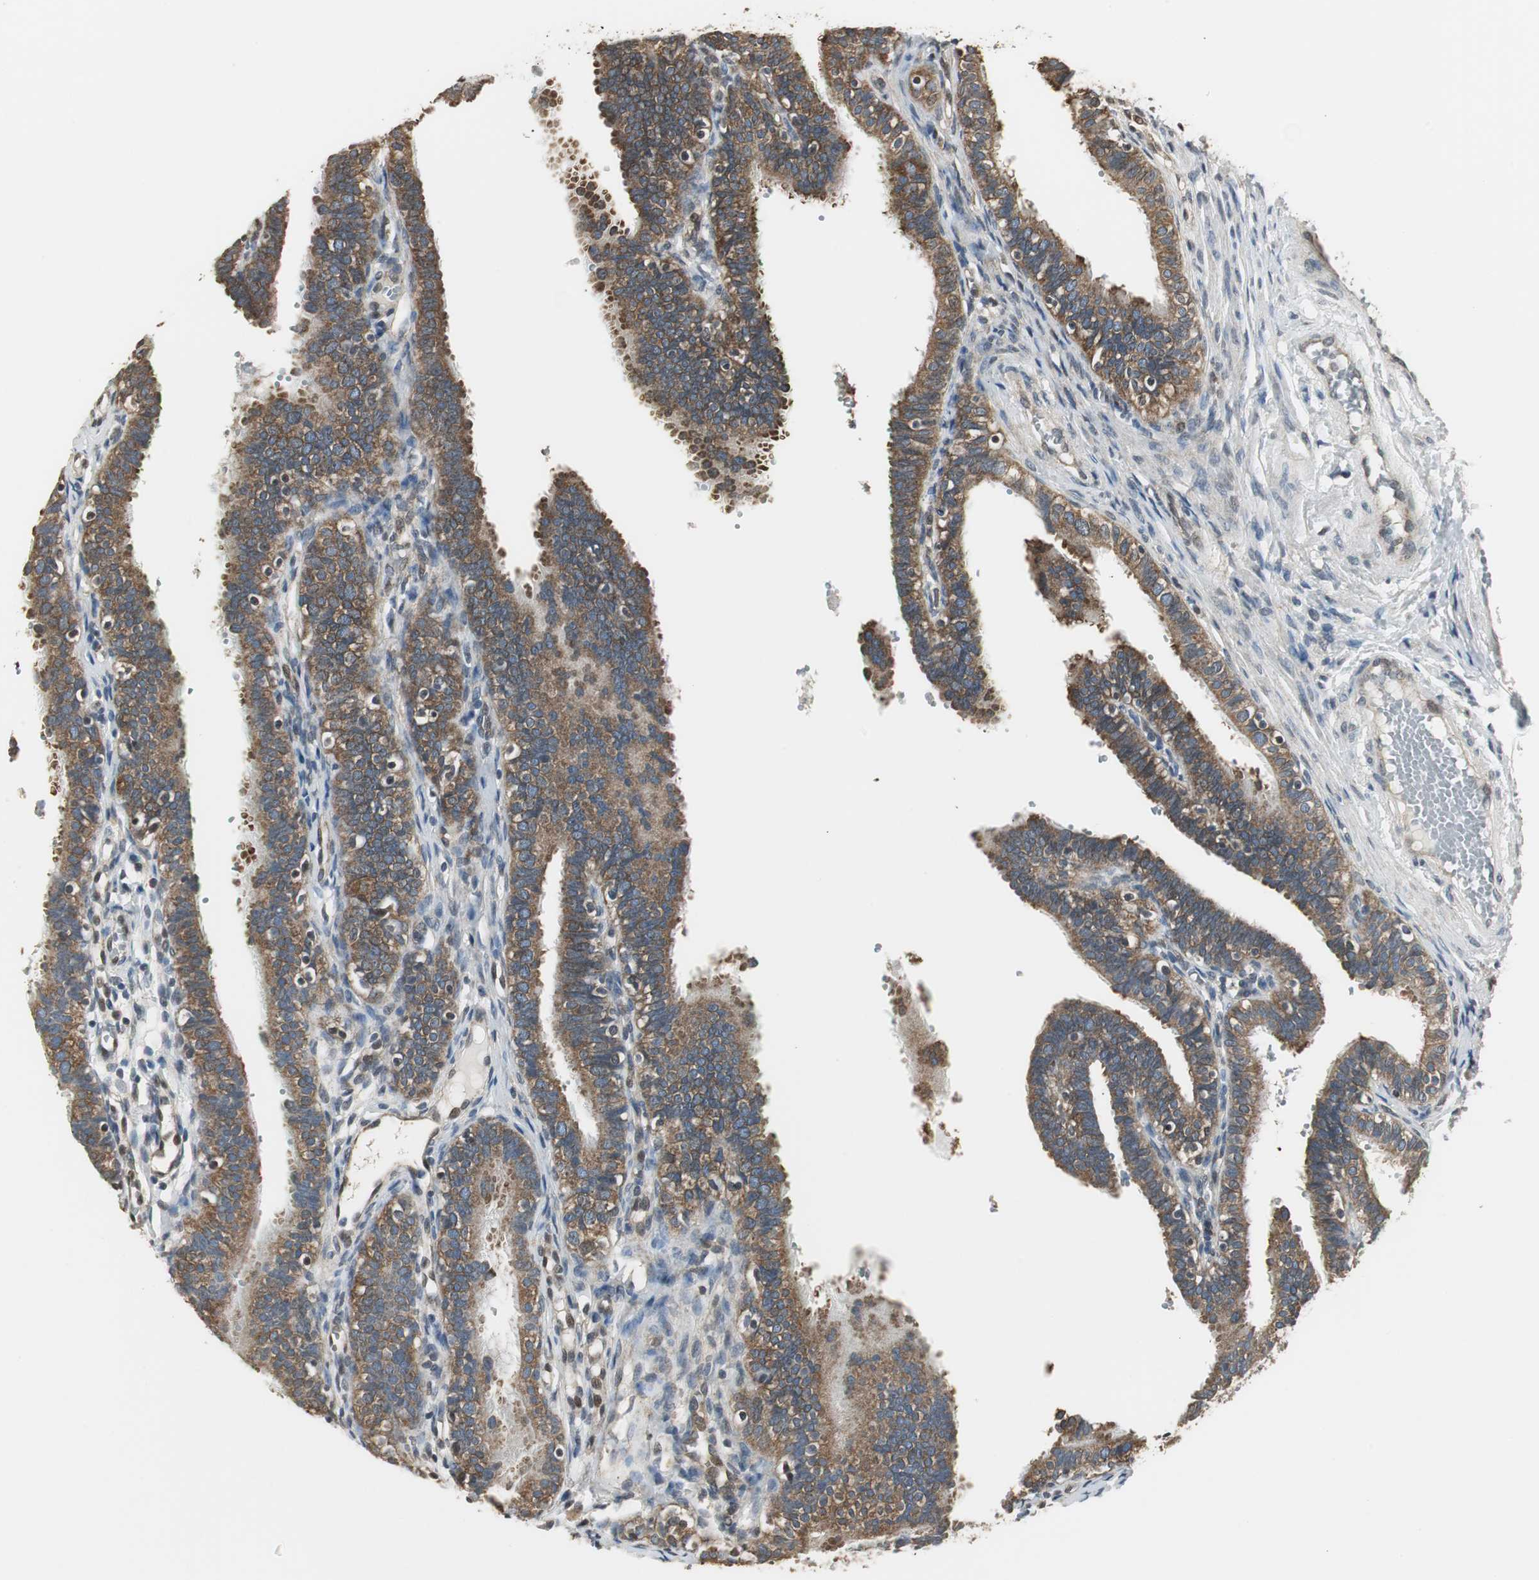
{"staining": {"intensity": "strong", "quantity": ">75%", "location": "cytoplasmic/membranous"}, "tissue": "fallopian tube", "cell_type": "Glandular cells", "image_type": "normal", "snomed": [{"axis": "morphology", "description": "Normal tissue, NOS"}, {"axis": "topography", "description": "Fallopian tube"}, {"axis": "topography", "description": "Placenta"}], "caption": "High-power microscopy captured an IHC photomicrograph of benign fallopian tube, revealing strong cytoplasmic/membranous expression in approximately >75% of glandular cells. The staining was performed using DAB (3,3'-diaminobenzidine) to visualize the protein expression in brown, while the nuclei were stained in blue with hematoxylin (Magnification: 20x).", "gene": "CCT5", "patient": {"sex": "female", "age": 34}}